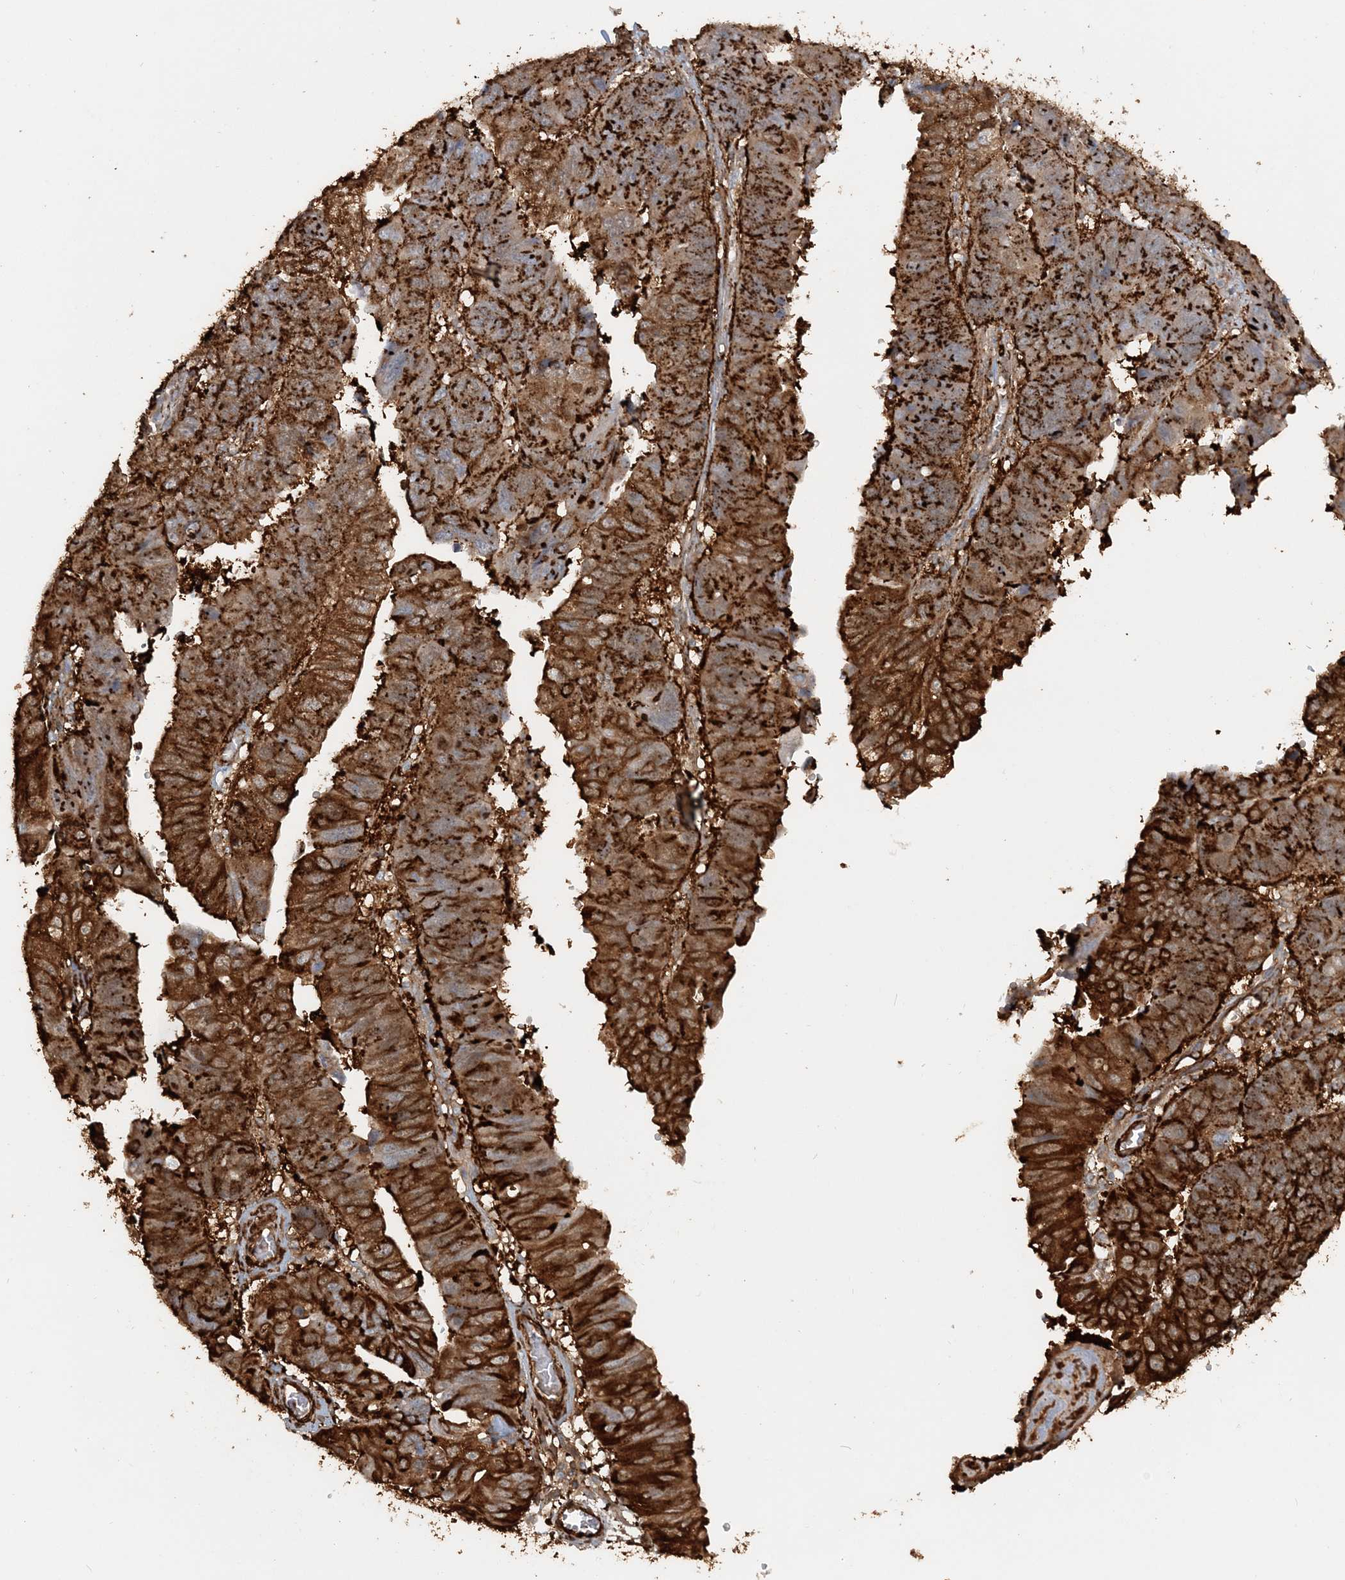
{"staining": {"intensity": "strong", "quantity": ">75%", "location": "cytoplasmic/membranous"}, "tissue": "stomach cancer", "cell_type": "Tumor cells", "image_type": "cancer", "snomed": [{"axis": "morphology", "description": "Adenocarcinoma, NOS"}, {"axis": "topography", "description": "Stomach"}], "caption": "Protein staining shows strong cytoplasmic/membranous positivity in about >75% of tumor cells in stomach cancer (adenocarcinoma).", "gene": "DSTN", "patient": {"sex": "male", "age": 59}}